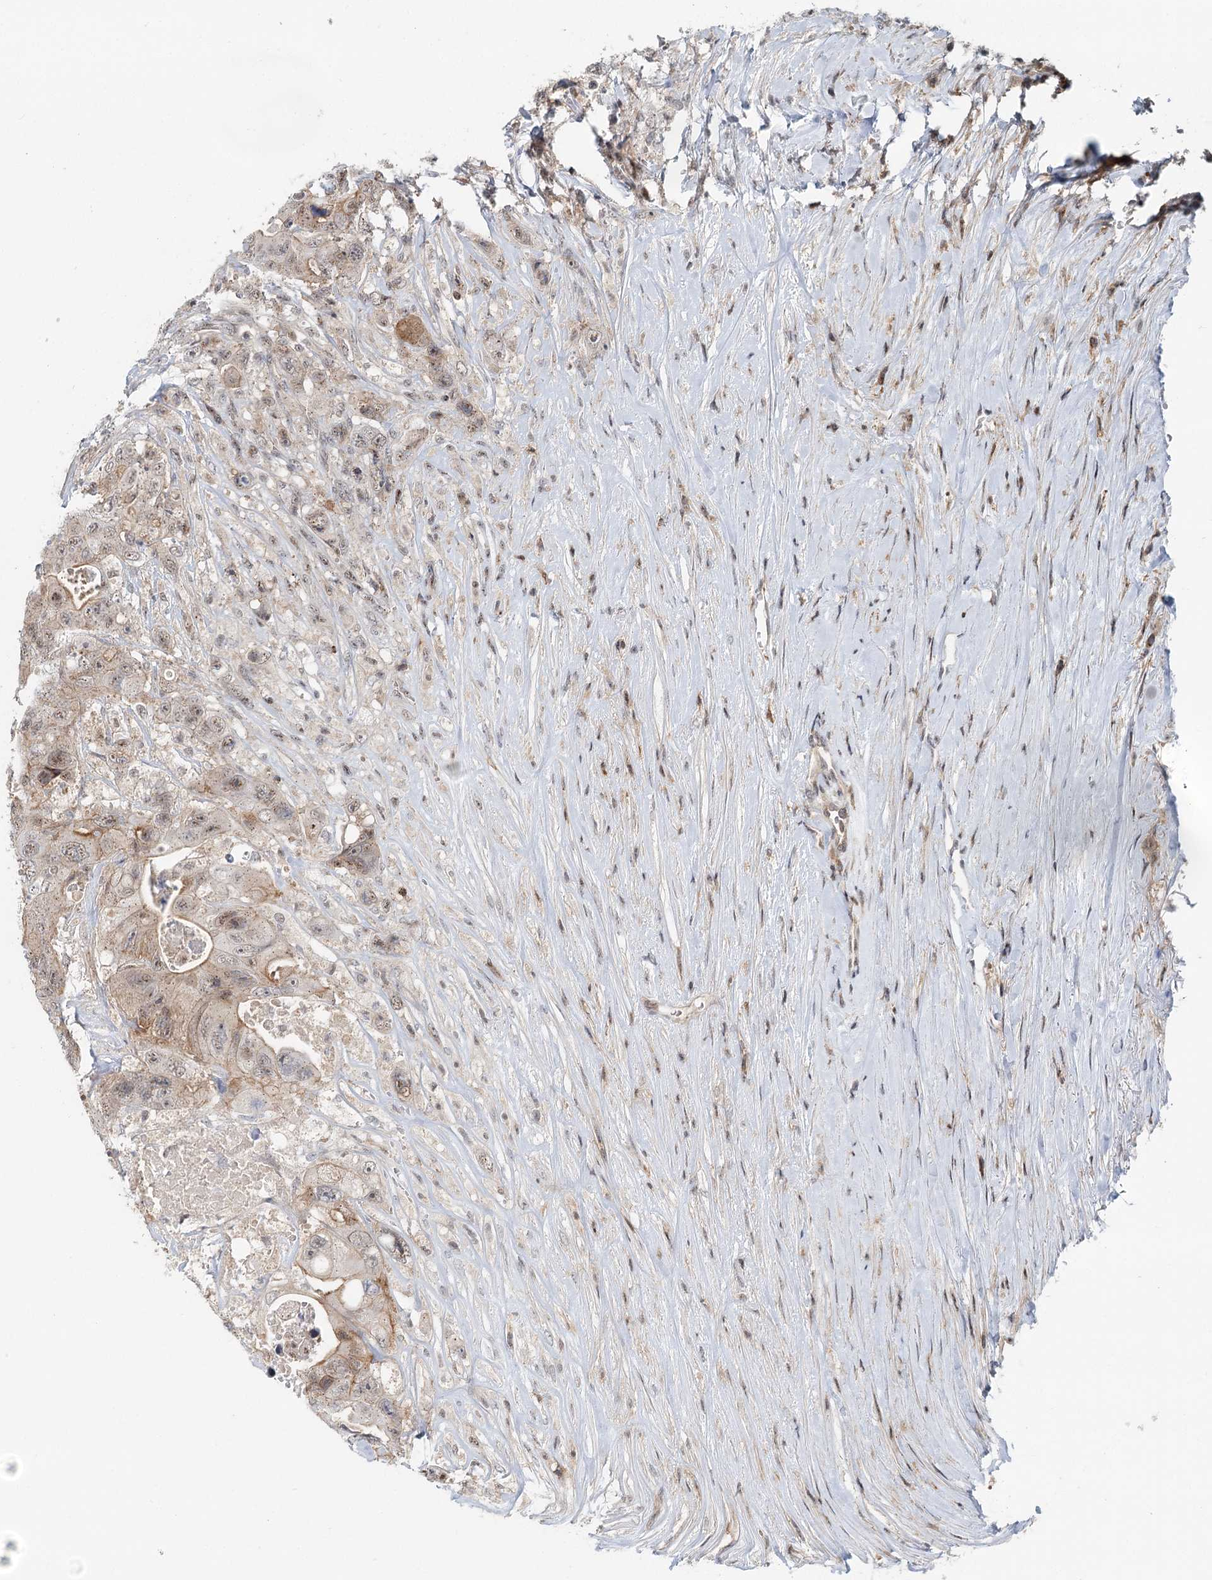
{"staining": {"intensity": "weak", "quantity": ">75%", "location": "cytoplasmic/membranous,nuclear"}, "tissue": "colorectal cancer", "cell_type": "Tumor cells", "image_type": "cancer", "snomed": [{"axis": "morphology", "description": "Adenocarcinoma, NOS"}, {"axis": "topography", "description": "Colon"}], "caption": "Colorectal cancer (adenocarcinoma) stained with a protein marker reveals weak staining in tumor cells.", "gene": "CDC42SE2", "patient": {"sex": "female", "age": 46}}